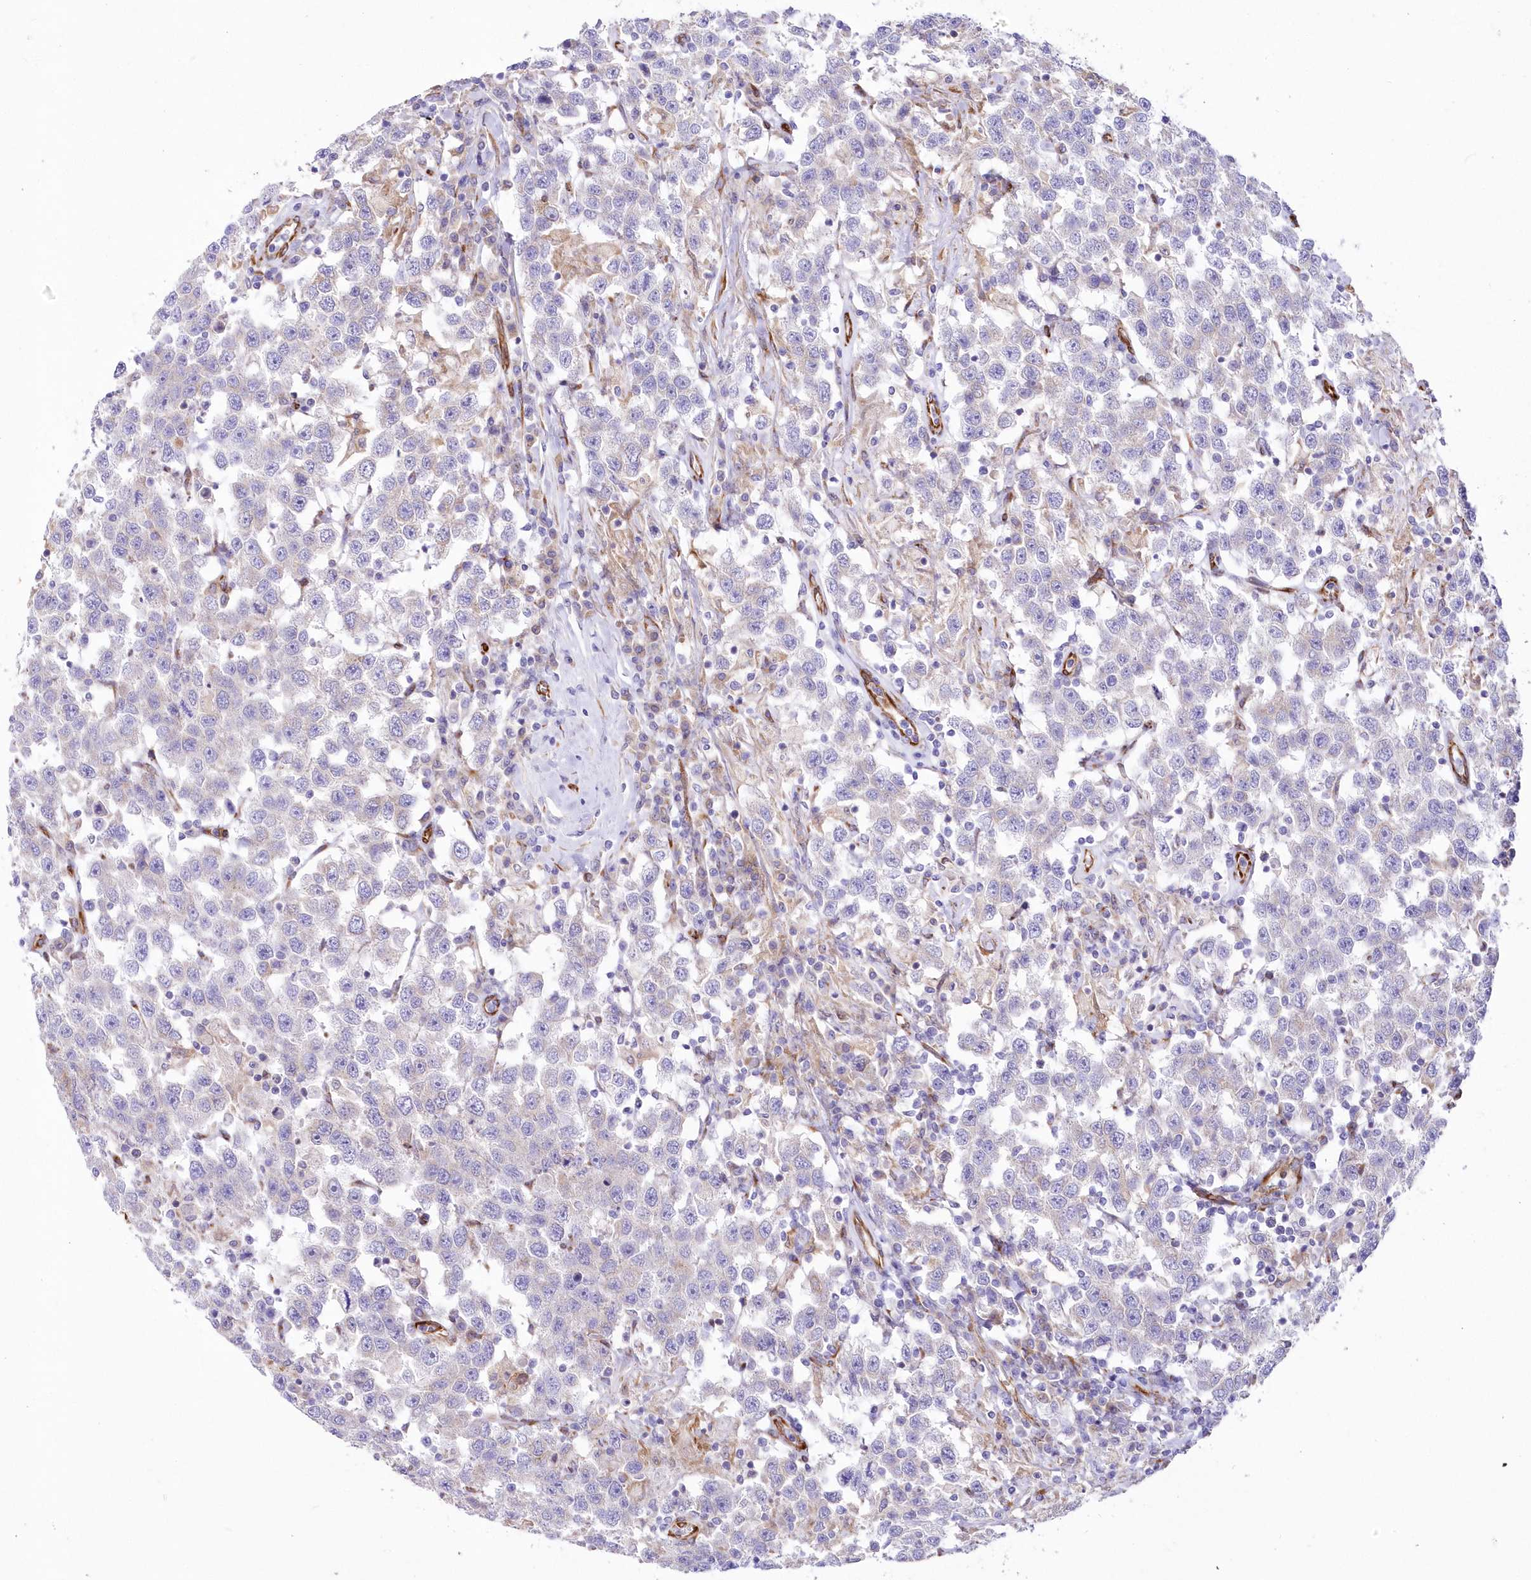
{"staining": {"intensity": "negative", "quantity": "none", "location": "none"}, "tissue": "testis cancer", "cell_type": "Tumor cells", "image_type": "cancer", "snomed": [{"axis": "morphology", "description": "Seminoma, NOS"}, {"axis": "topography", "description": "Testis"}], "caption": "Protein analysis of testis cancer exhibits no significant positivity in tumor cells. (DAB IHC with hematoxylin counter stain).", "gene": "YTHDC2", "patient": {"sex": "male", "age": 41}}